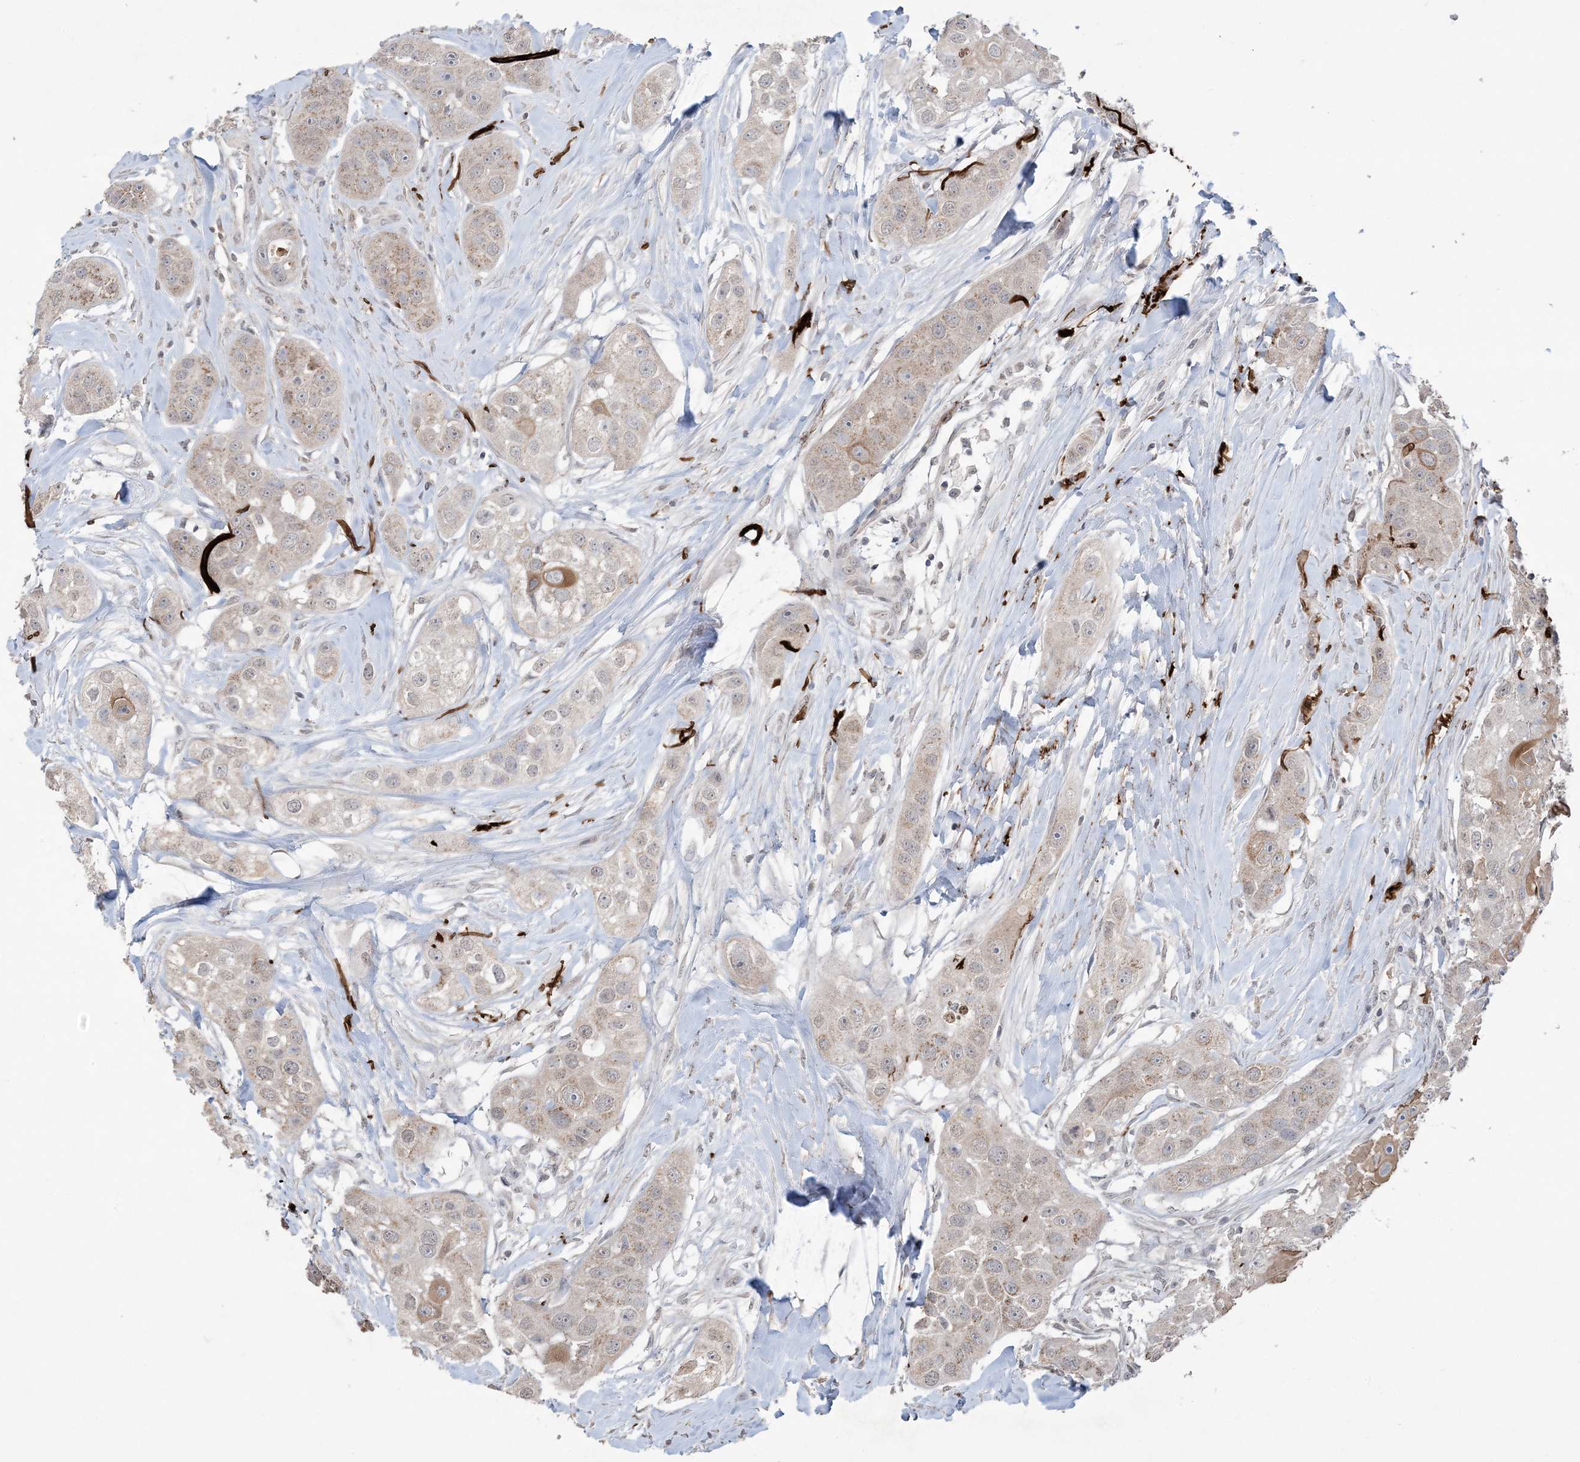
{"staining": {"intensity": "weak", "quantity": "25%-75%", "location": "cytoplasmic/membranous"}, "tissue": "head and neck cancer", "cell_type": "Tumor cells", "image_type": "cancer", "snomed": [{"axis": "morphology", "description": "Normal tissue, NOS"}, {"axis": "morphology", "description": "Squamous cell carcinoma, NOS"}, {"axis": "topography", "description": "Skeletal muscle"}, {"axis": "topography", "description": "Head-Neck"}], "caption": "Human head and neck cancer stained for a protein (brown) displays weak cytoplasmic/membranous positive positivity in approximately 25%-75% of tumor cells.", "gene": "XRN1", "patient": {"sex": "male", "age": 51}}